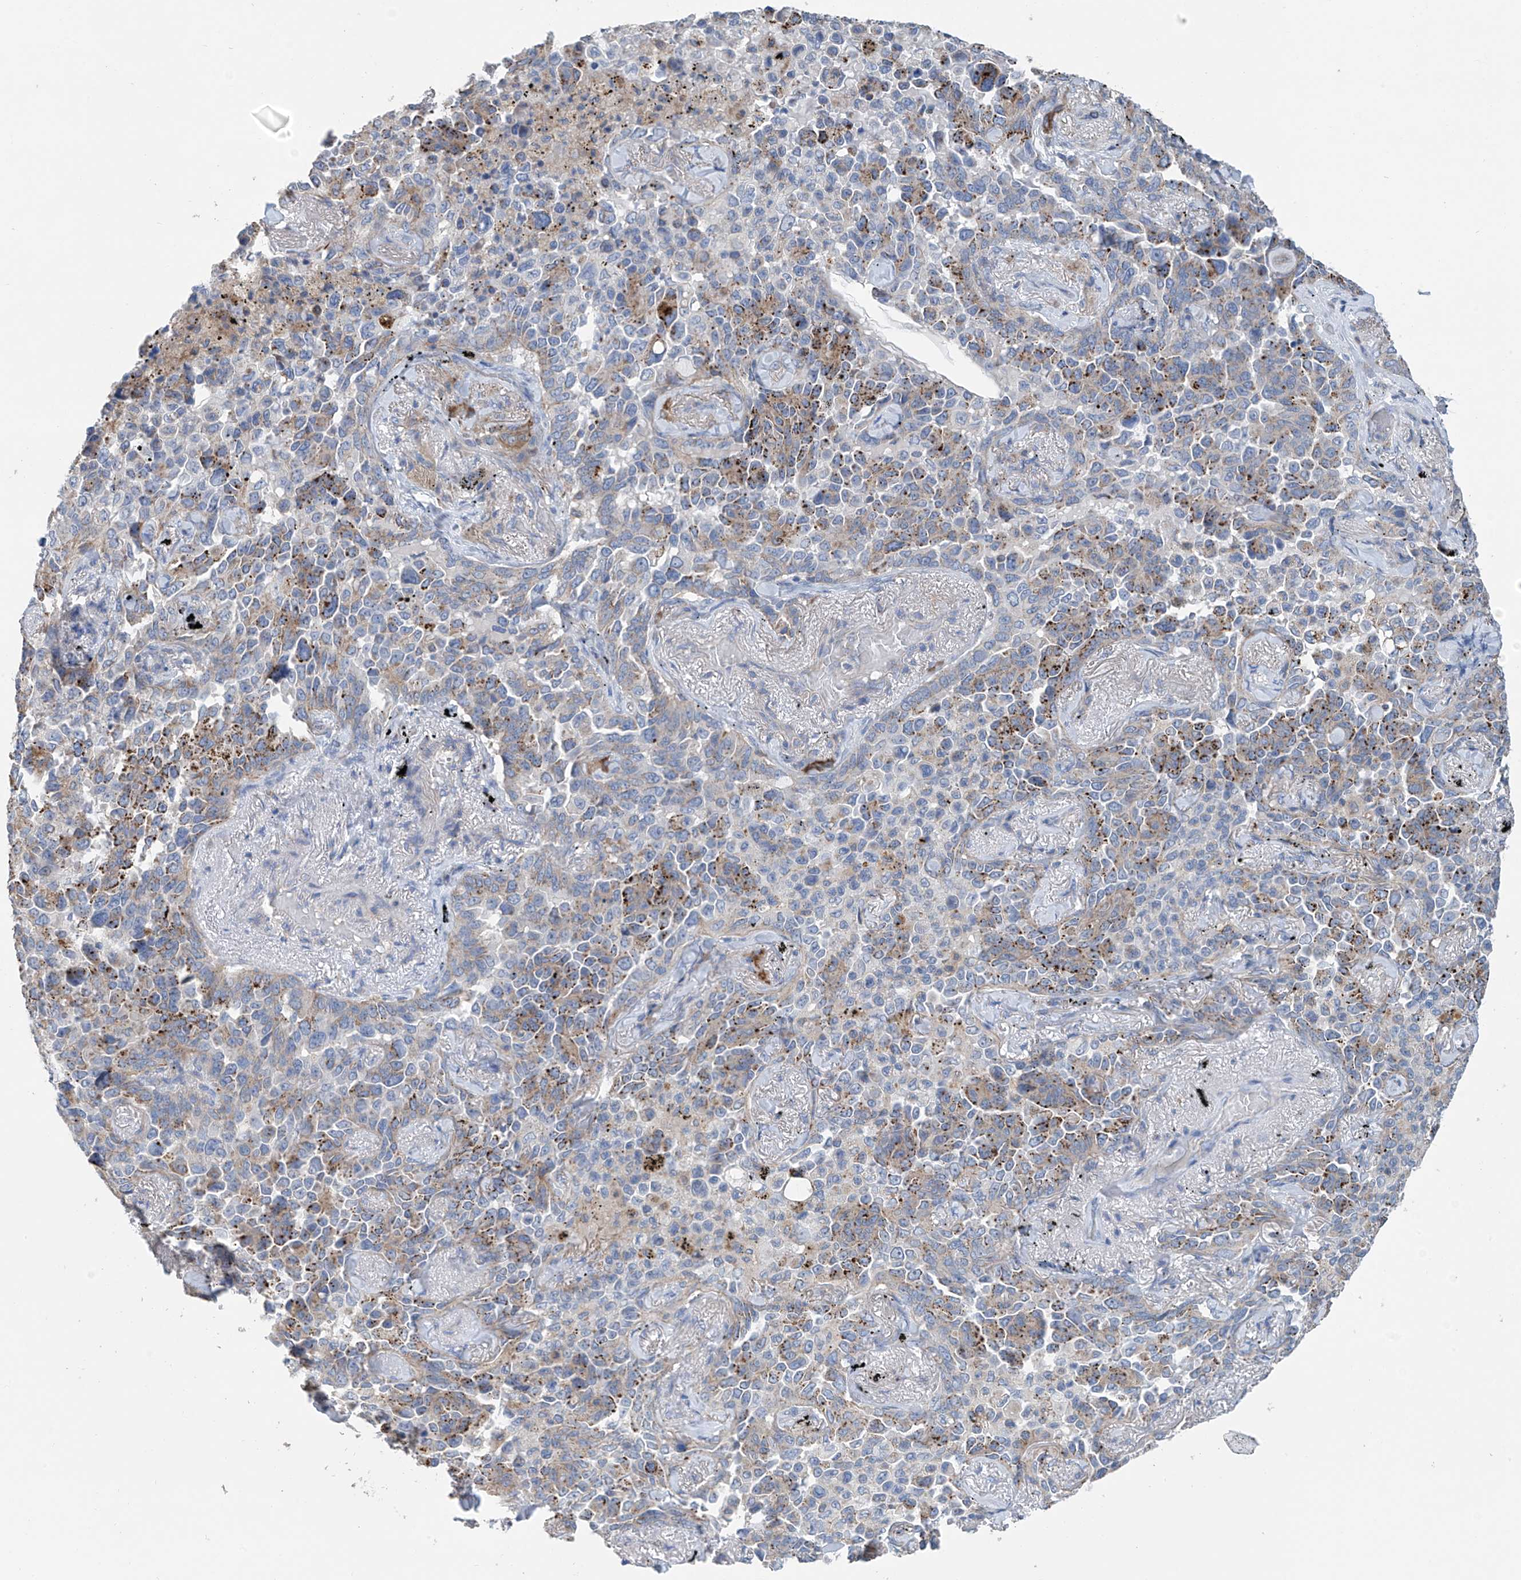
{"staining": {"intensity": "moderate", "quantity": "25%-75%", "location": "cytoplasmic/membranous"}, "tissue": "lung cancer", "cell_type": "Tumor cells", "image_type": "cancer", "snomed": [{"axis": "morphology", "description": "Adenocarcinoma, NOS"}, {"axis": "topography", "description": "Lung"}], "caption": "Protein staining by immunohistochemistry (IHC) demonstrates moderate cytoplasmic/membranous staining in about 25%-75% of tumor cells in lung adenocarcinoma.", "gene": "SYN3", "patient": {"sex": "female", "age": 67}}